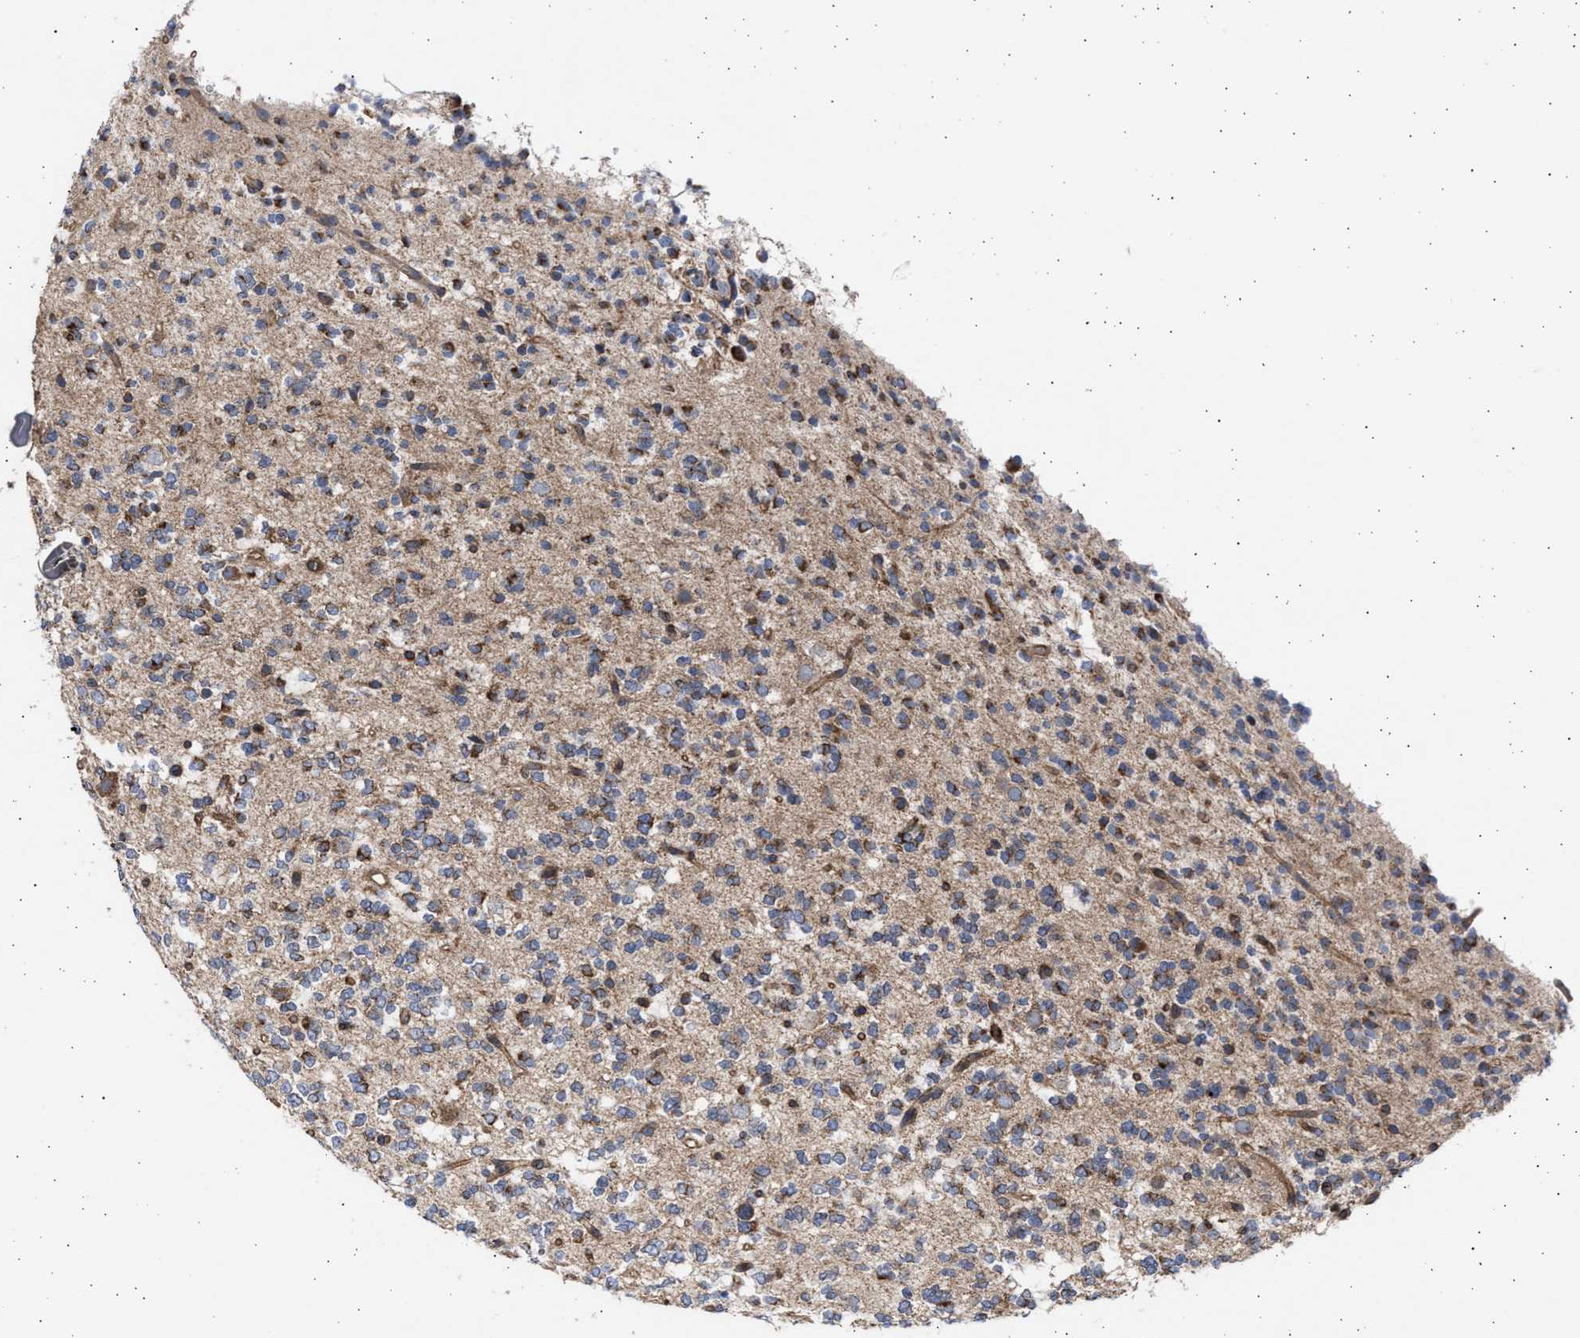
{"staining": {"intensity": "strong", "quantity": "25%-75%", "location": "cytoplasmic/membranous"}, "tissue": "glioma", "cell_type": "Tumor cells", "image_type": "cancer", "snomed": [{"axis": "morphology", "description": "Glioma, malignant, Low grade"}, {"axis": "topography", "description": "Brain"}], "caption": "A micrograph showing strong cytoplasmic/membranous staining in about 25%-75% of tumor cells in malignant glioma (low-grade), as visualized by brown immunohistochemical staining.", "gene": "TTC19", "patient": {"sex": "male", "age": 38}}